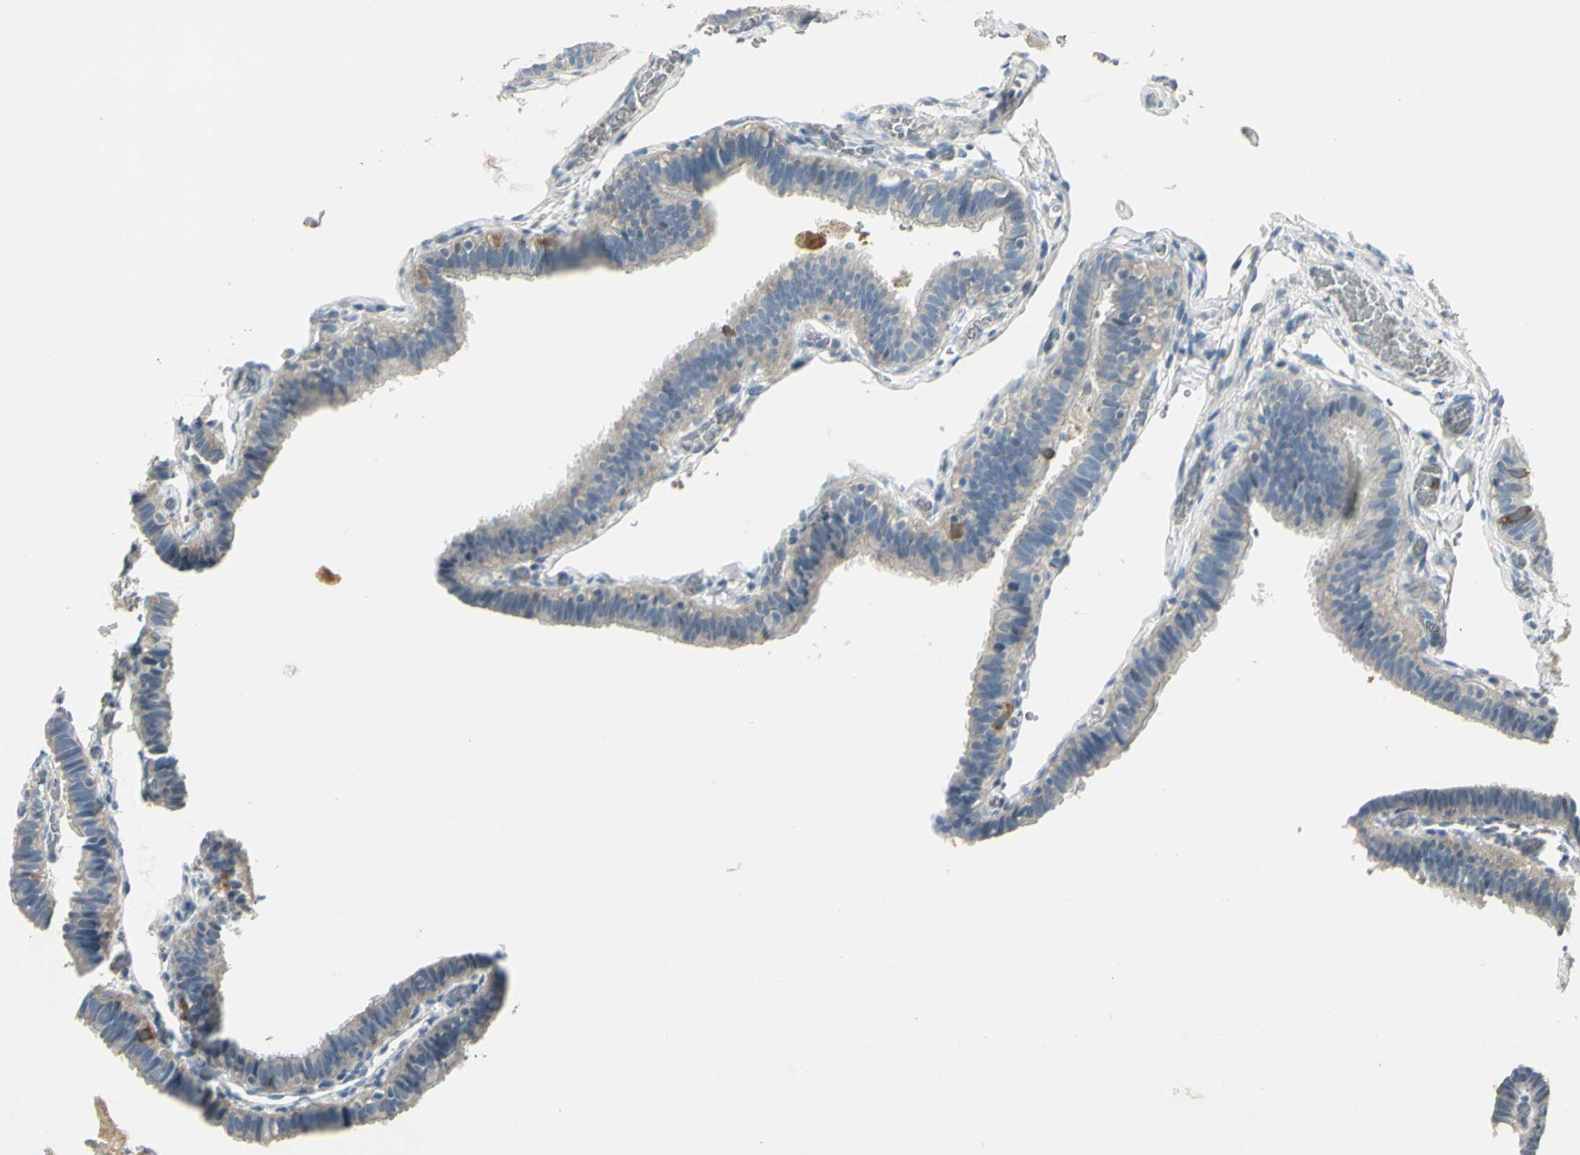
{"staining": {"intensity": "moderate", "quantity": "<25%", "location": "cytoplasmic/membranous"}, "tissue": "fallopian tube", "cell_type": "Glandular cells", "image_type": "normal", "snomed": [{"axis": "morphology", "description": "Normal tissue, NOS"}, {"axis": "topography", "description": "Fallopian tube"}], "caption": "Immunohistochemistry of normal human fallopian tube reveals low levels of moderate cytoplasmic/membranous expression in approximately <25% of glandular cells.", "gene": "CCNB2", "patient": {"sex": "female", "age": 46}}